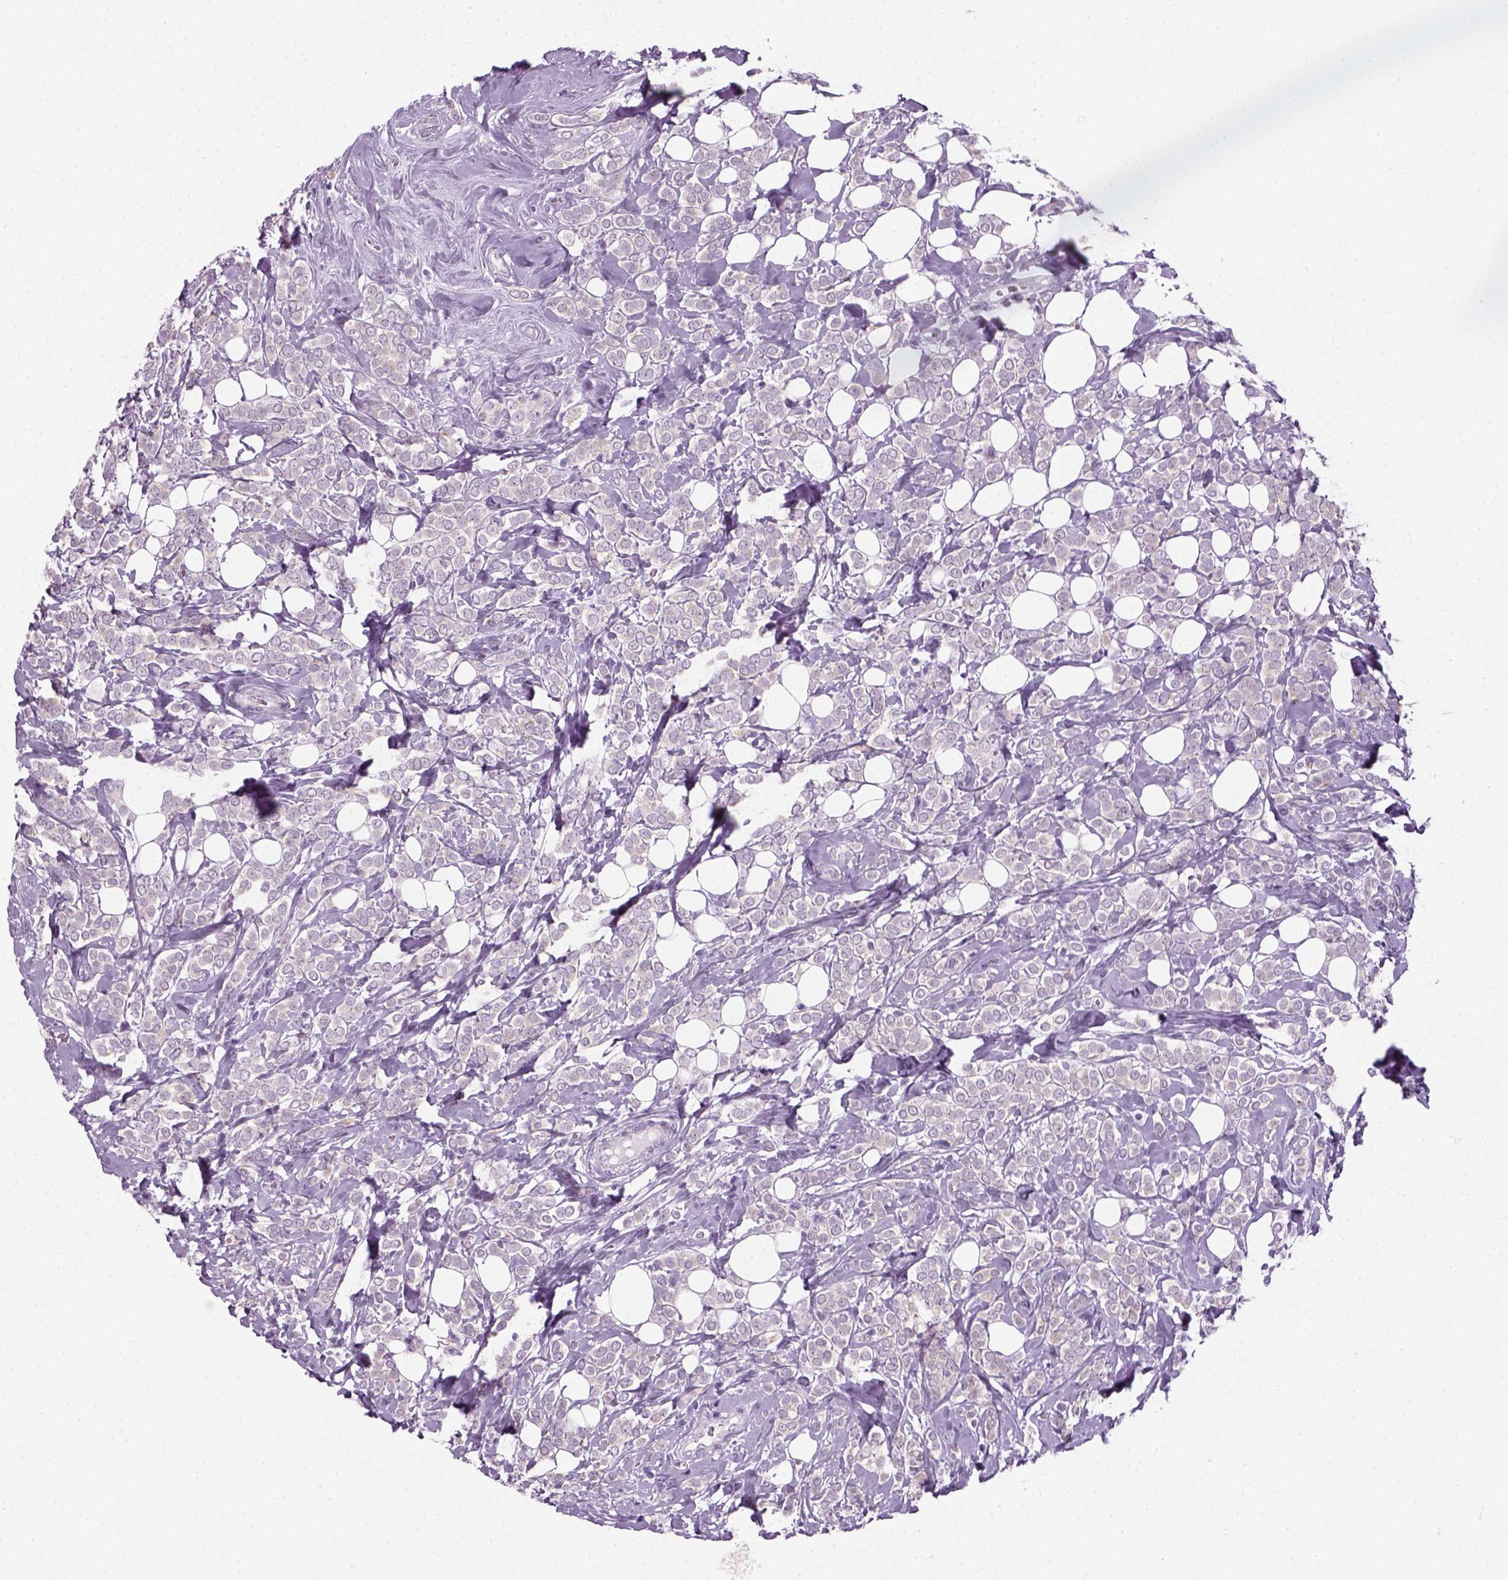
{"staining": {"intensity": "negative", "quantity": "none", "location": "none"}, "tissue": "breast cancer", "cell_type": "Tumor cells", "image_type": "cancer", "snomed": [{"axis": "morphology", "description": "Lobular carcinoma"}, {"axis": "topography", "description": "Breast"}], "caption": "Human breast cancer stained for a protein using IHC exhibits no positivity in tumor cells.", "gene": "IL4", "patient": {"sex": "female", "age": 49}}